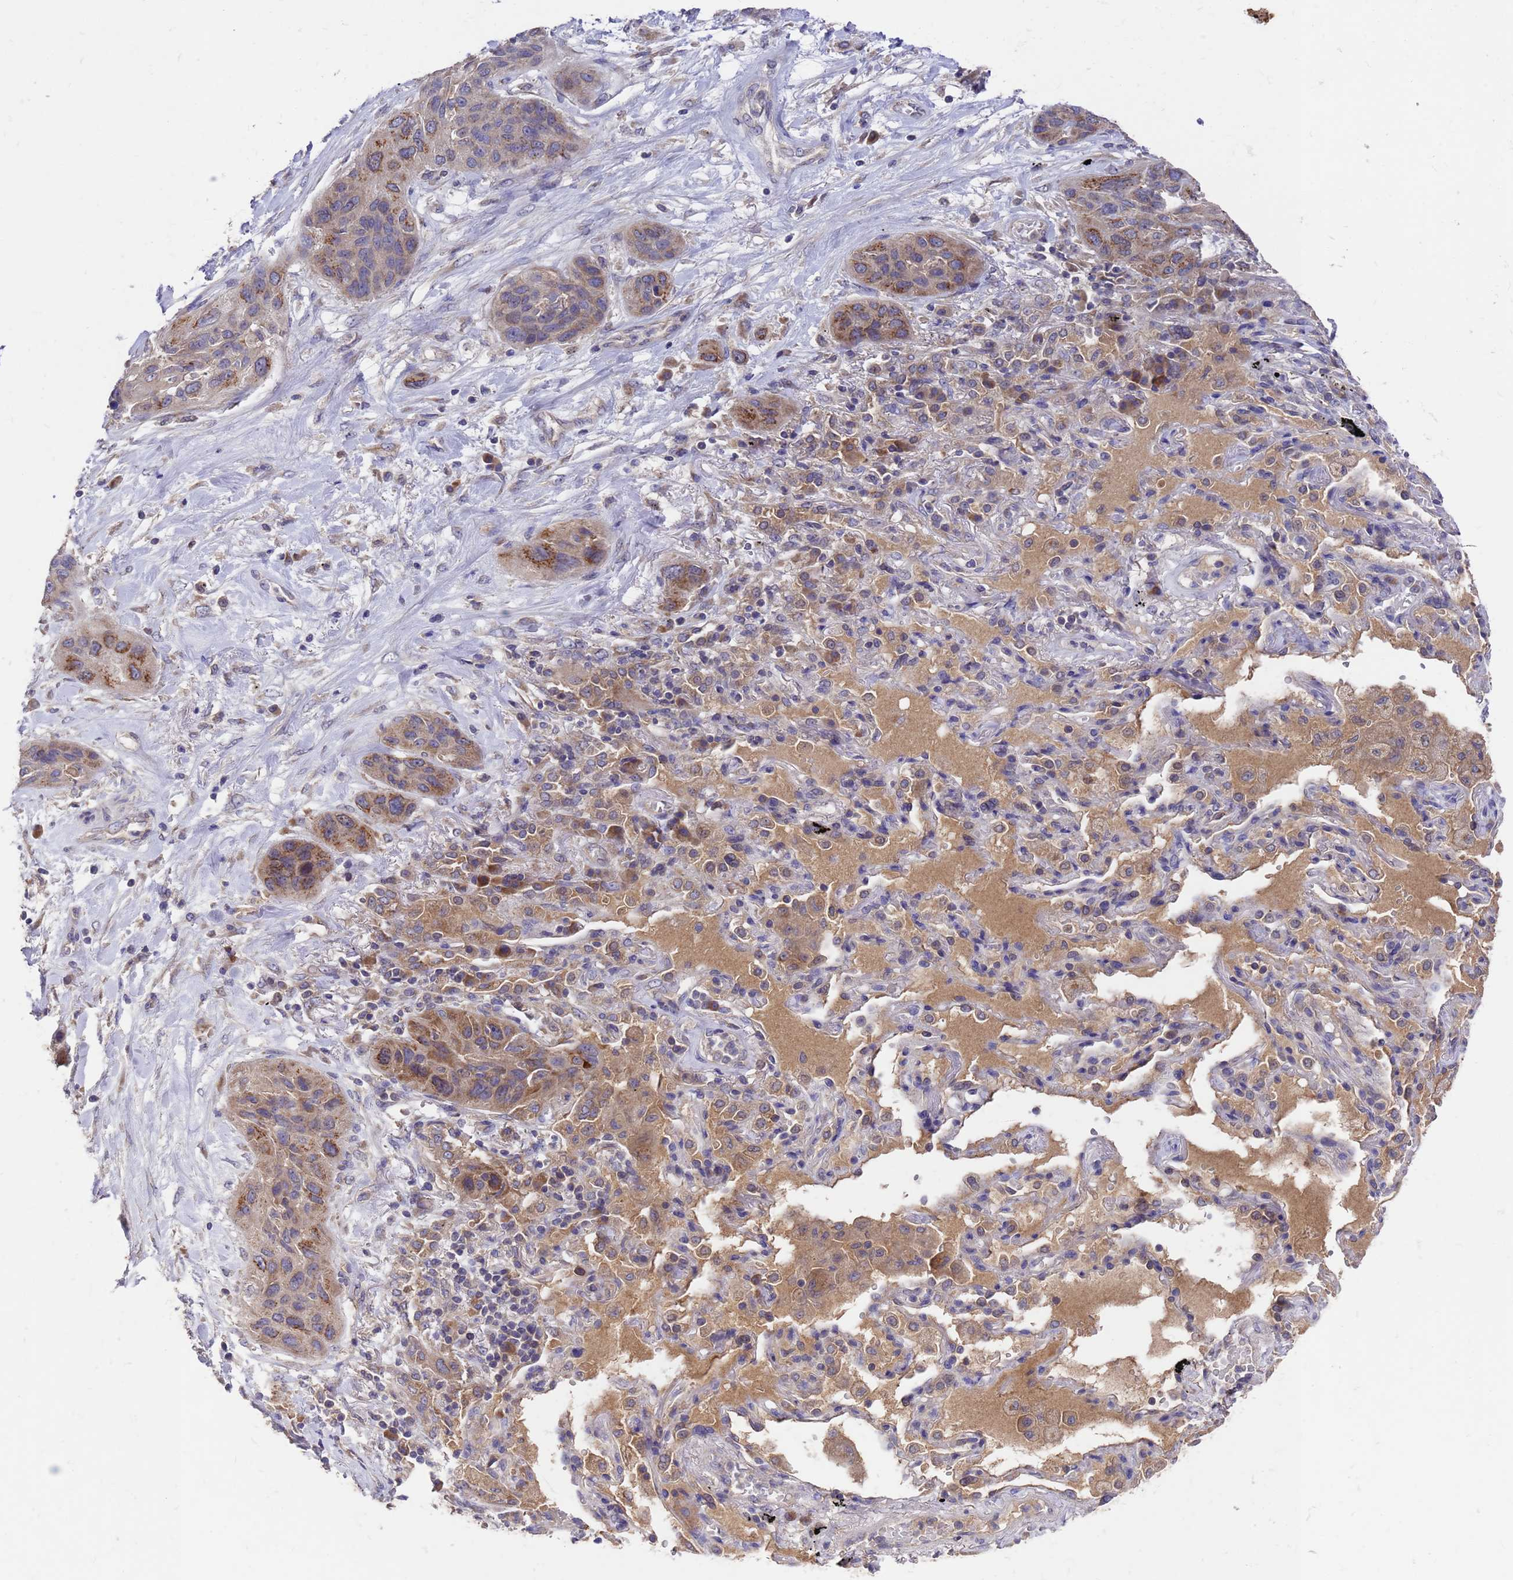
{"staining": {"intensity": "moderate", "quantity": "25%-75%", "location": "cytoplasmic/membranous"}, "tissue": "lung cancer", "cell_type": "Tumor cells", "image_type": "cancer", "snomed": [{"axis": "morphology", "description": "Squamous cell carcinoma, NOS"}, {"axis": "topography", "description": "Lung"}], "caption": "An image of human lung squamous cell carcinoma stained for a protein displays moderate cytoplasmic/membranous brown staining in tumor cells.", "gene": "DCAF12L2", "patient": {"sex": "female", "age": 70}}